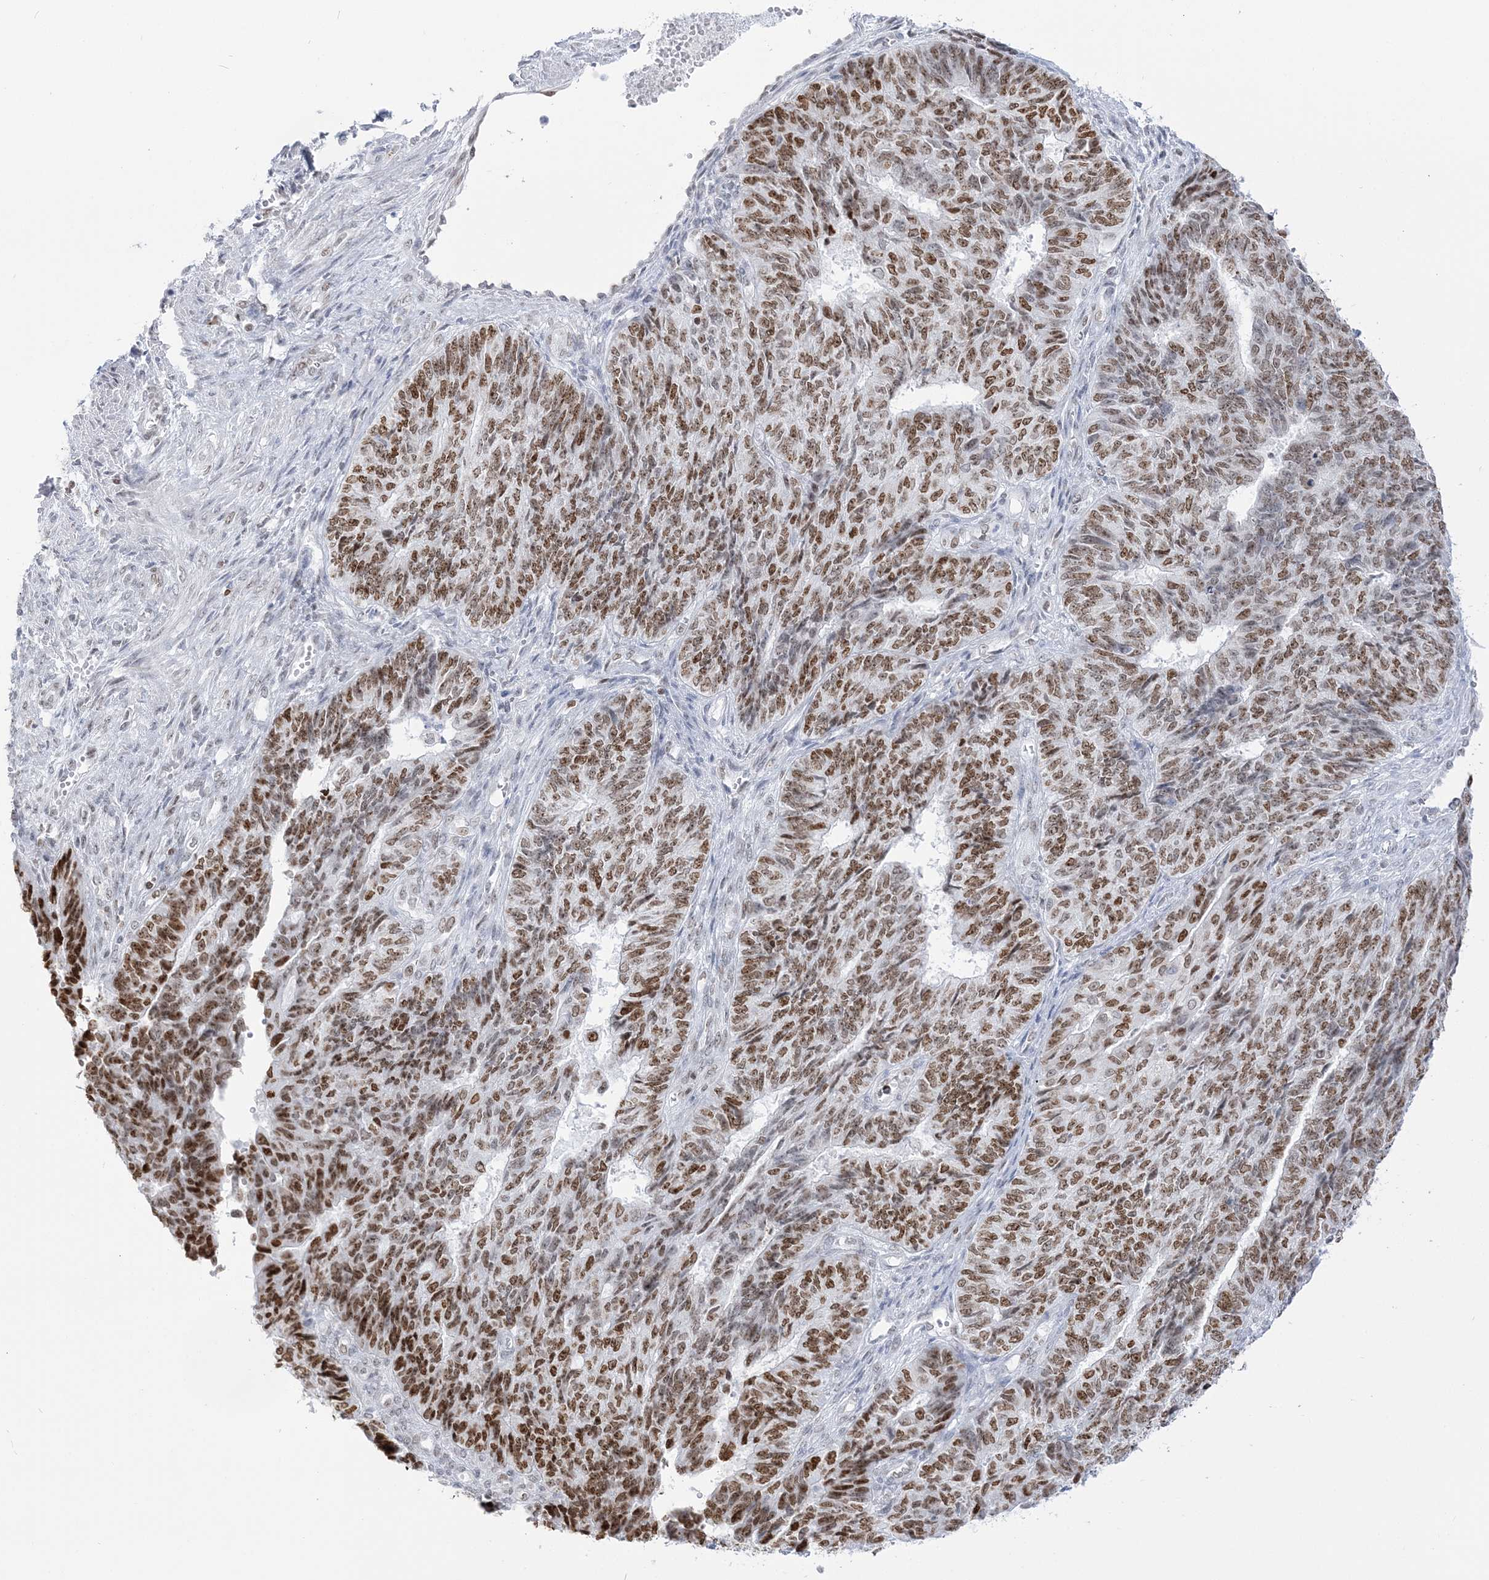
{"staining": {"intensity": "moderate", "quantity": ">75%", "location": "nuclear"}, "tissue": "endometrial cancer", "cell_type": "Tumor cells", "image_type": "cancer", "snomed": [{"axis": "morphology", "description": "Adenocarcinoma, NOS"}, {"axis": "topography", "description": "Endometrium"}], "caption": "There is medium levels of moderate nuclear expression in tumor cells of endometrial adenocarcinoma, as demonstrated by immunohistochemical staining (brown color).", "gene": "DDX21", "patient": {"sex": "female", "age": 32}}